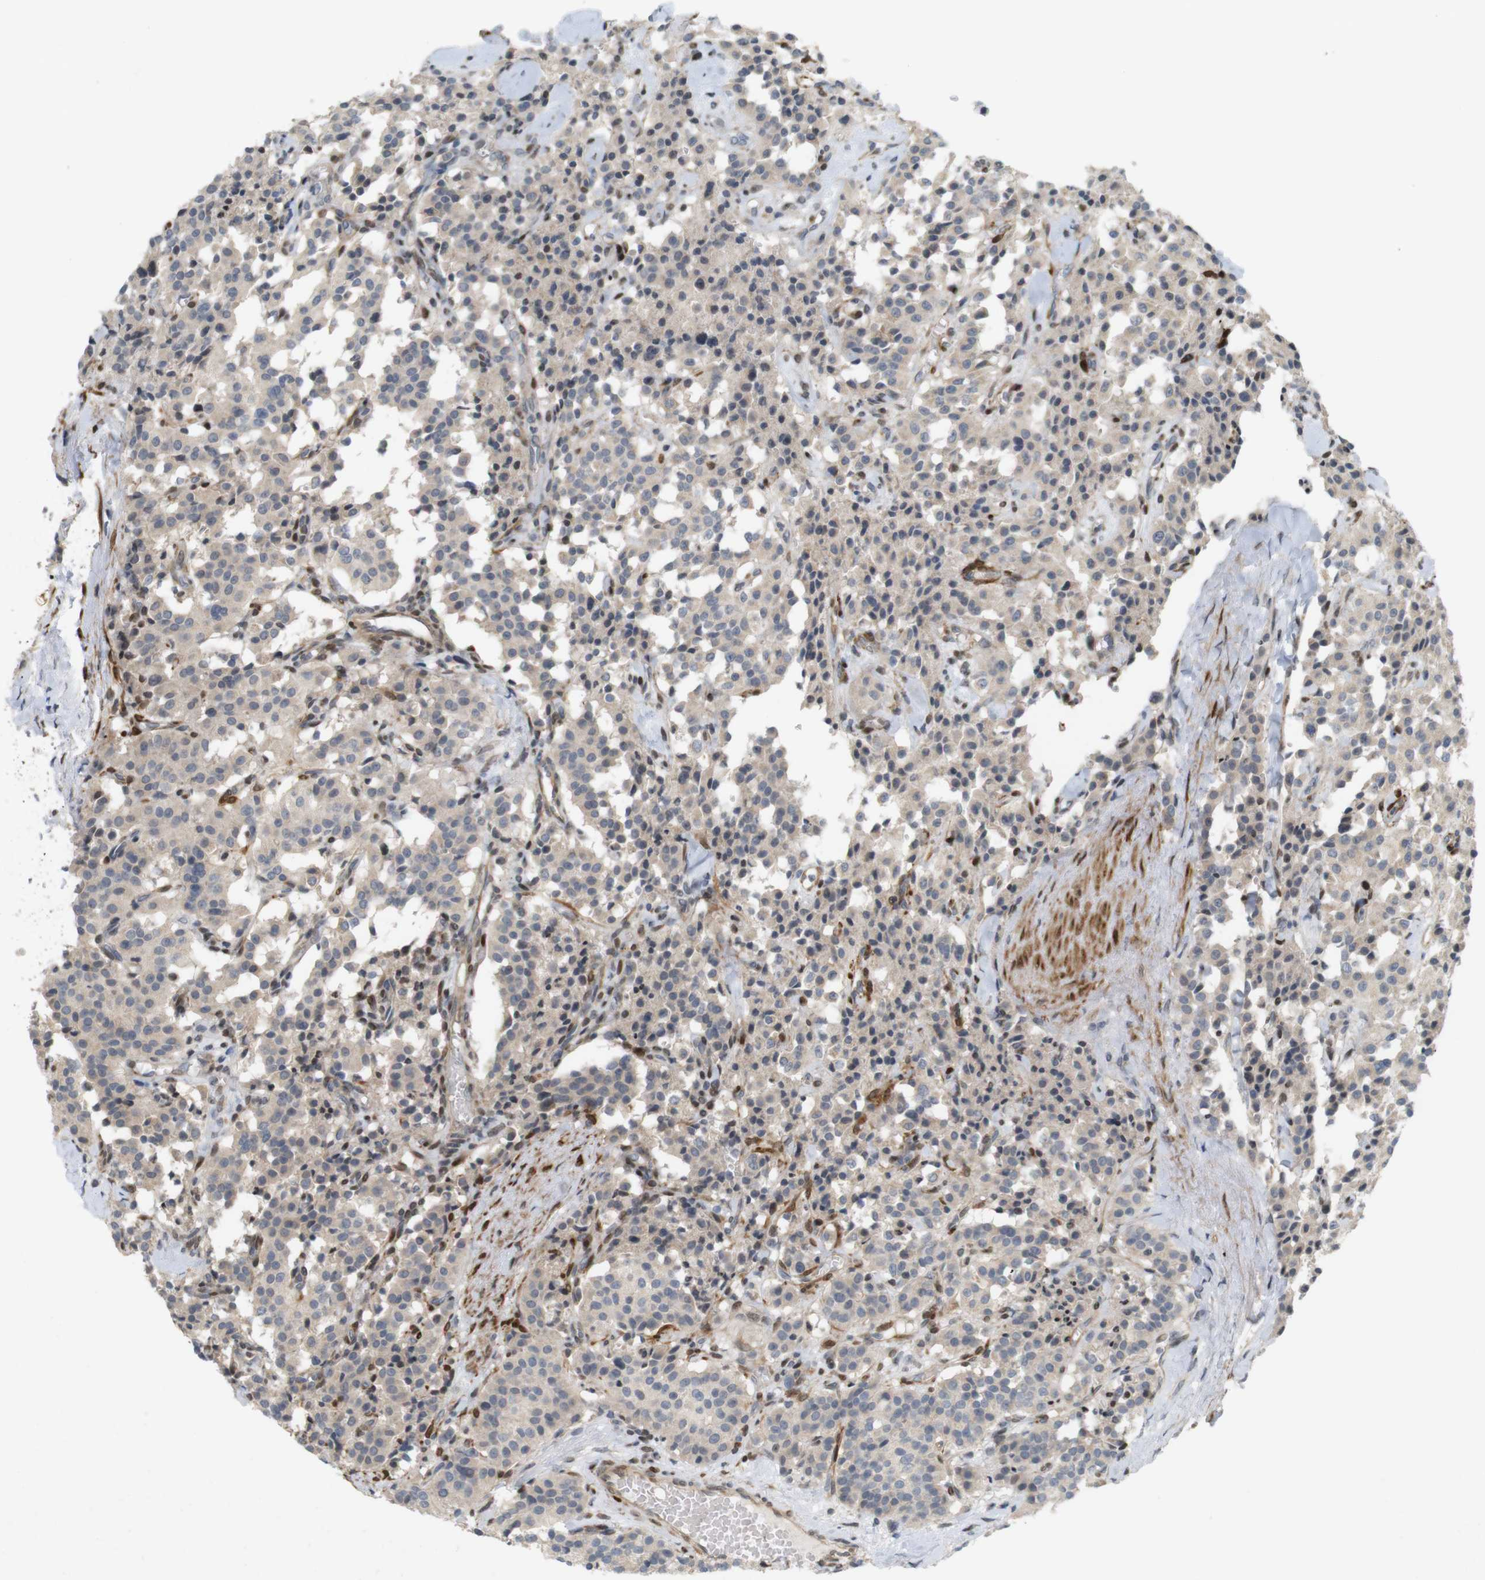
{"staining": {"intensity": "weak", "quantity": ">75%", "location": "cytoplasmic/membranous"}, "tissue": "carcinoid", "cell_type": "Tumor cells", "image_type": "cancer", "snomed": [{"axis": "morphology", "description": "Carcinoid, malignant, NOS"}, {"axis": "topography", "description": "Lung"}], "caption": "Weak cytoplasmic/membranous expression is identified in approximately >75% of tumor cells in carcinoid. (IHC, brightfield microscopy, high magnification).", "gene": "PPP1R14A", "patient": {"sex": "male", "age": 30}}